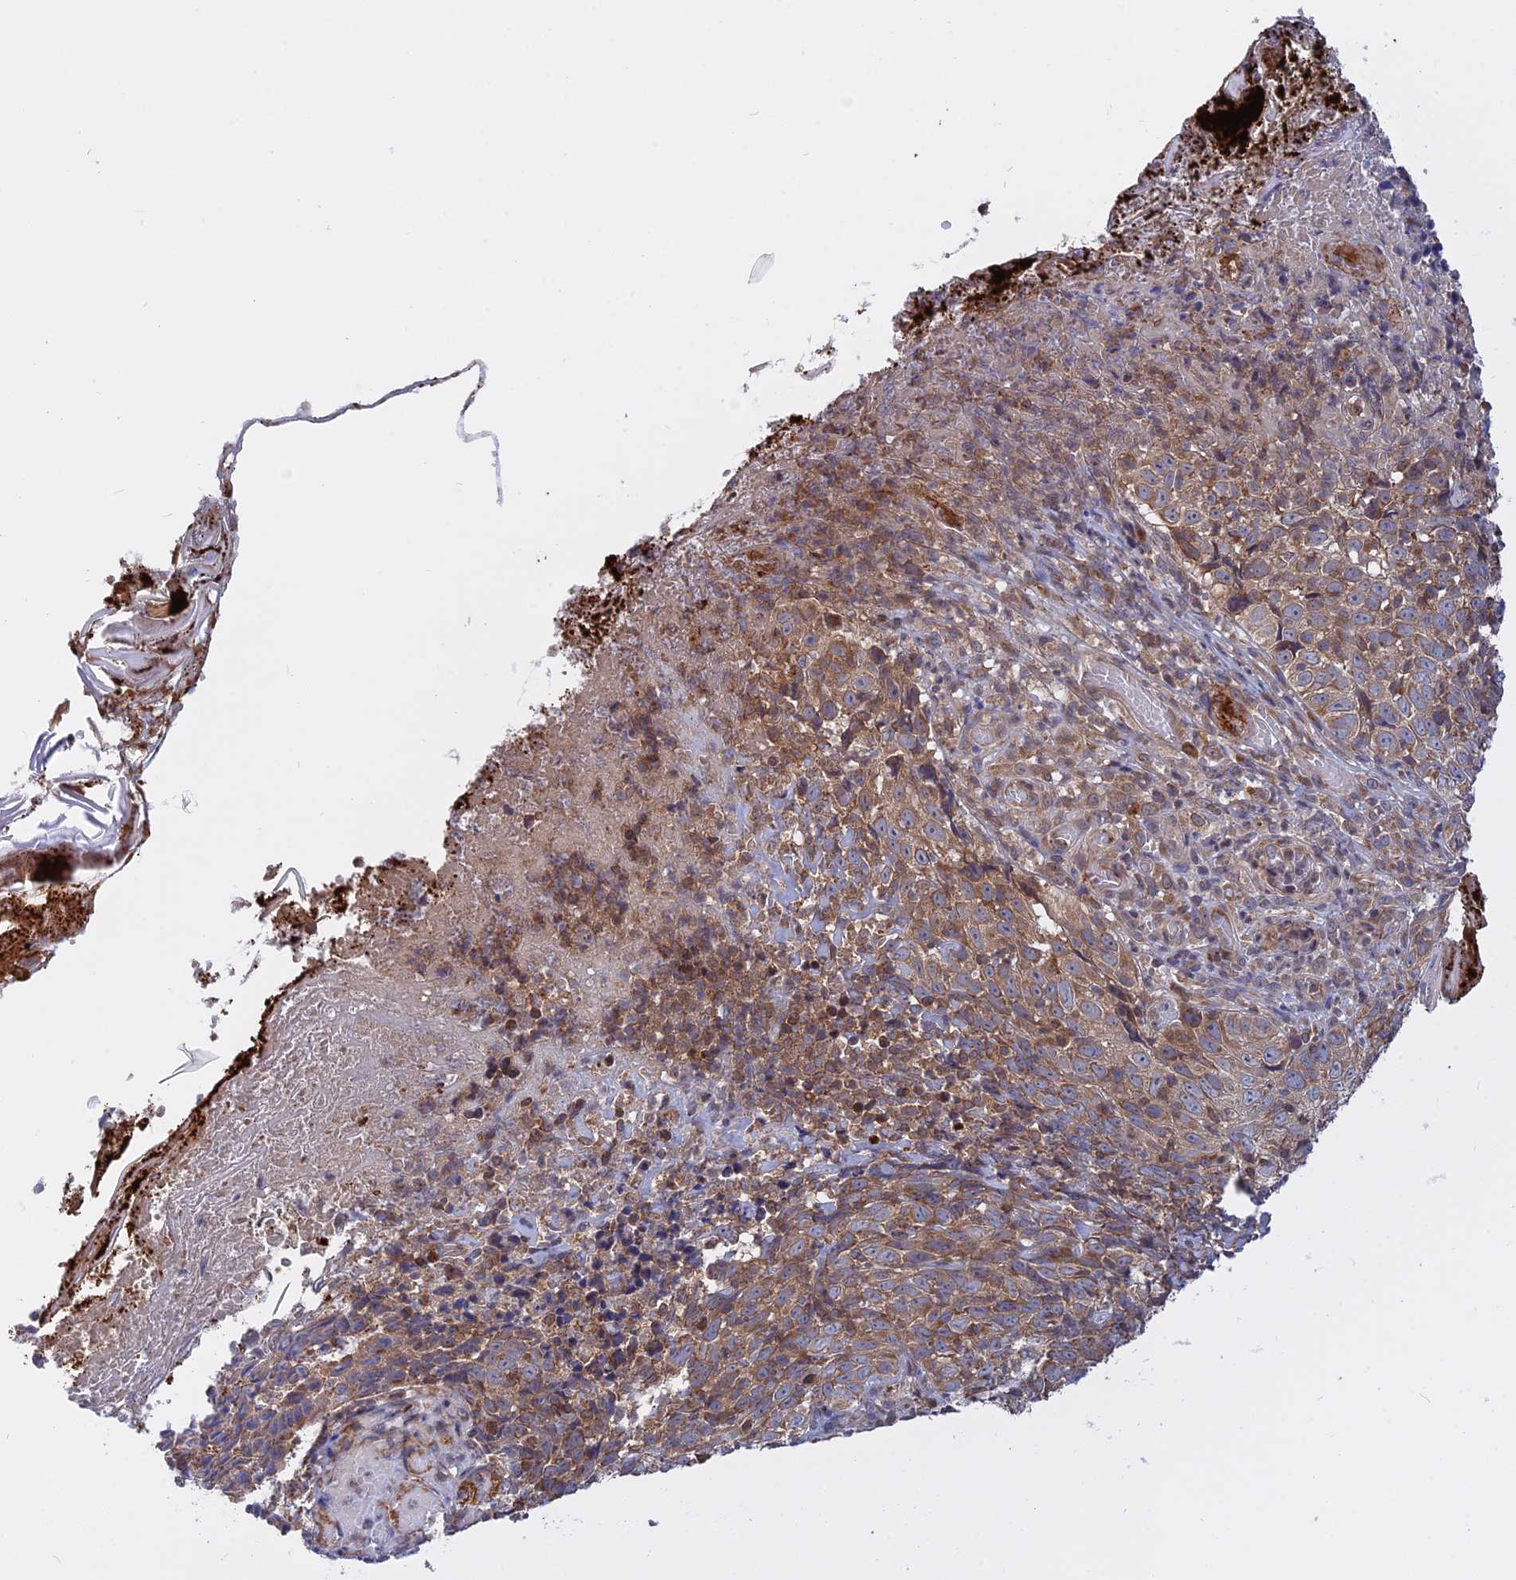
{"staining": {"intensity": "moderate", "quantity": ">75%", "location": "cytoplasmic/membranous"}, "tissue": "skin cancer", "cell_type": "Tumor cells", "image_type": "cancer", "snomed": [{"axis": "morphology", "description": "Basal cell carcinoma"}, {"axis": "topography", "description": "Skin"}], "caption": "A high-resolution histopathology image shows immunohistochemistry (IHC) staining of basal cell carcinoma (skin), which reveals moderate cytoplasmic/membranous expression in approximately >75% of tumor cells.", "gene": "IL21R", "patient": {"sex": "female", "age": 84}}